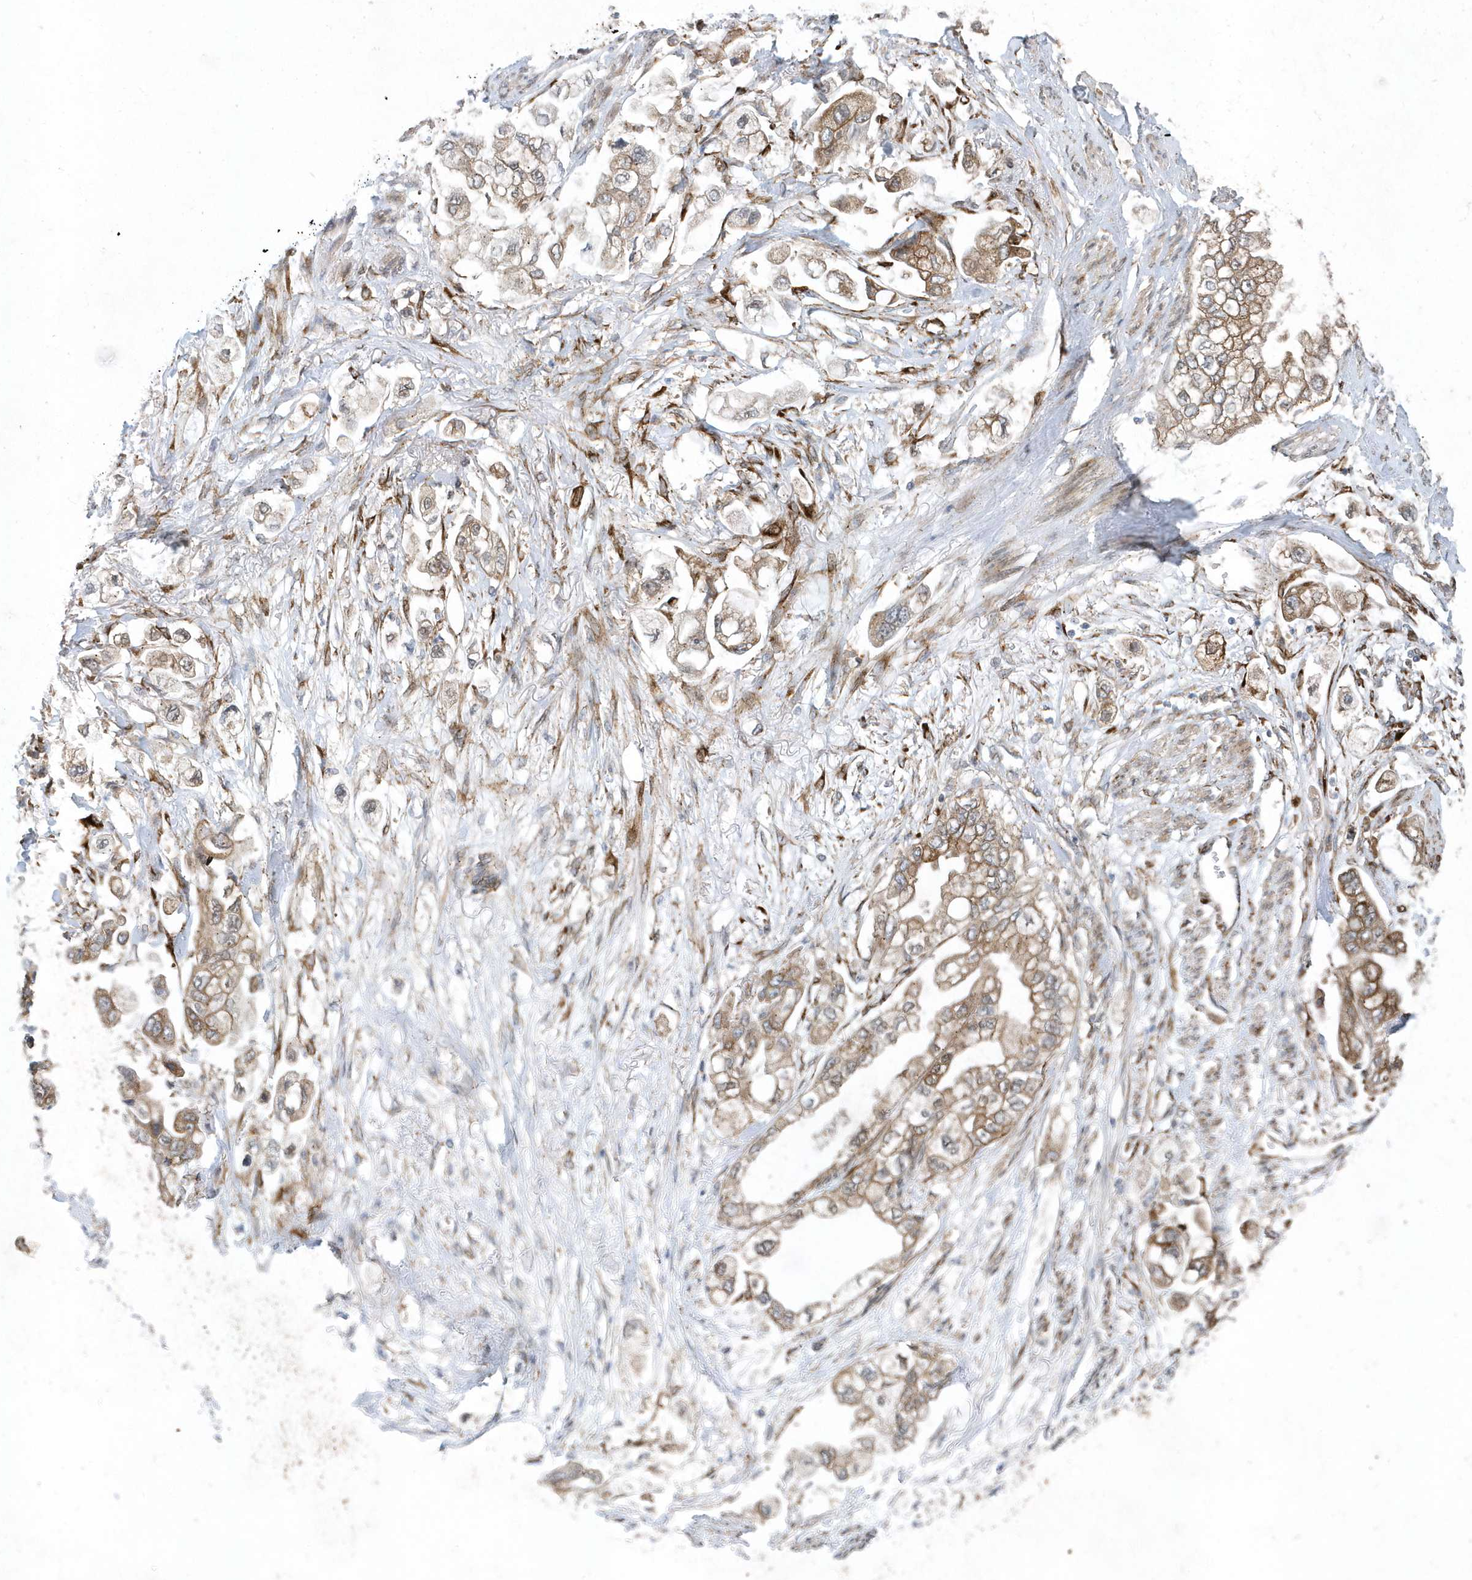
{"staining": {"intensity": "moderate", "quantity": ">75%", "location": "cytoplasmic/membranous"}, "tissue": "stomach cancer", "cell_type": "Tumor cells", "image_type": "cancer", "snomed": [{"axis": "morphology", "description": "Adenocarcinoma, NOS"}, {"axis": "topography", "description": "Stomach"}], "caption": "A histopathology image of adenocarcinoma (stomach) stained for a protein demonstrates moderate cytoplasmic/membranous brown staining in tumor cells.", "gene": "FAM98A", "patient": {"sex": "male", "age": 62}}